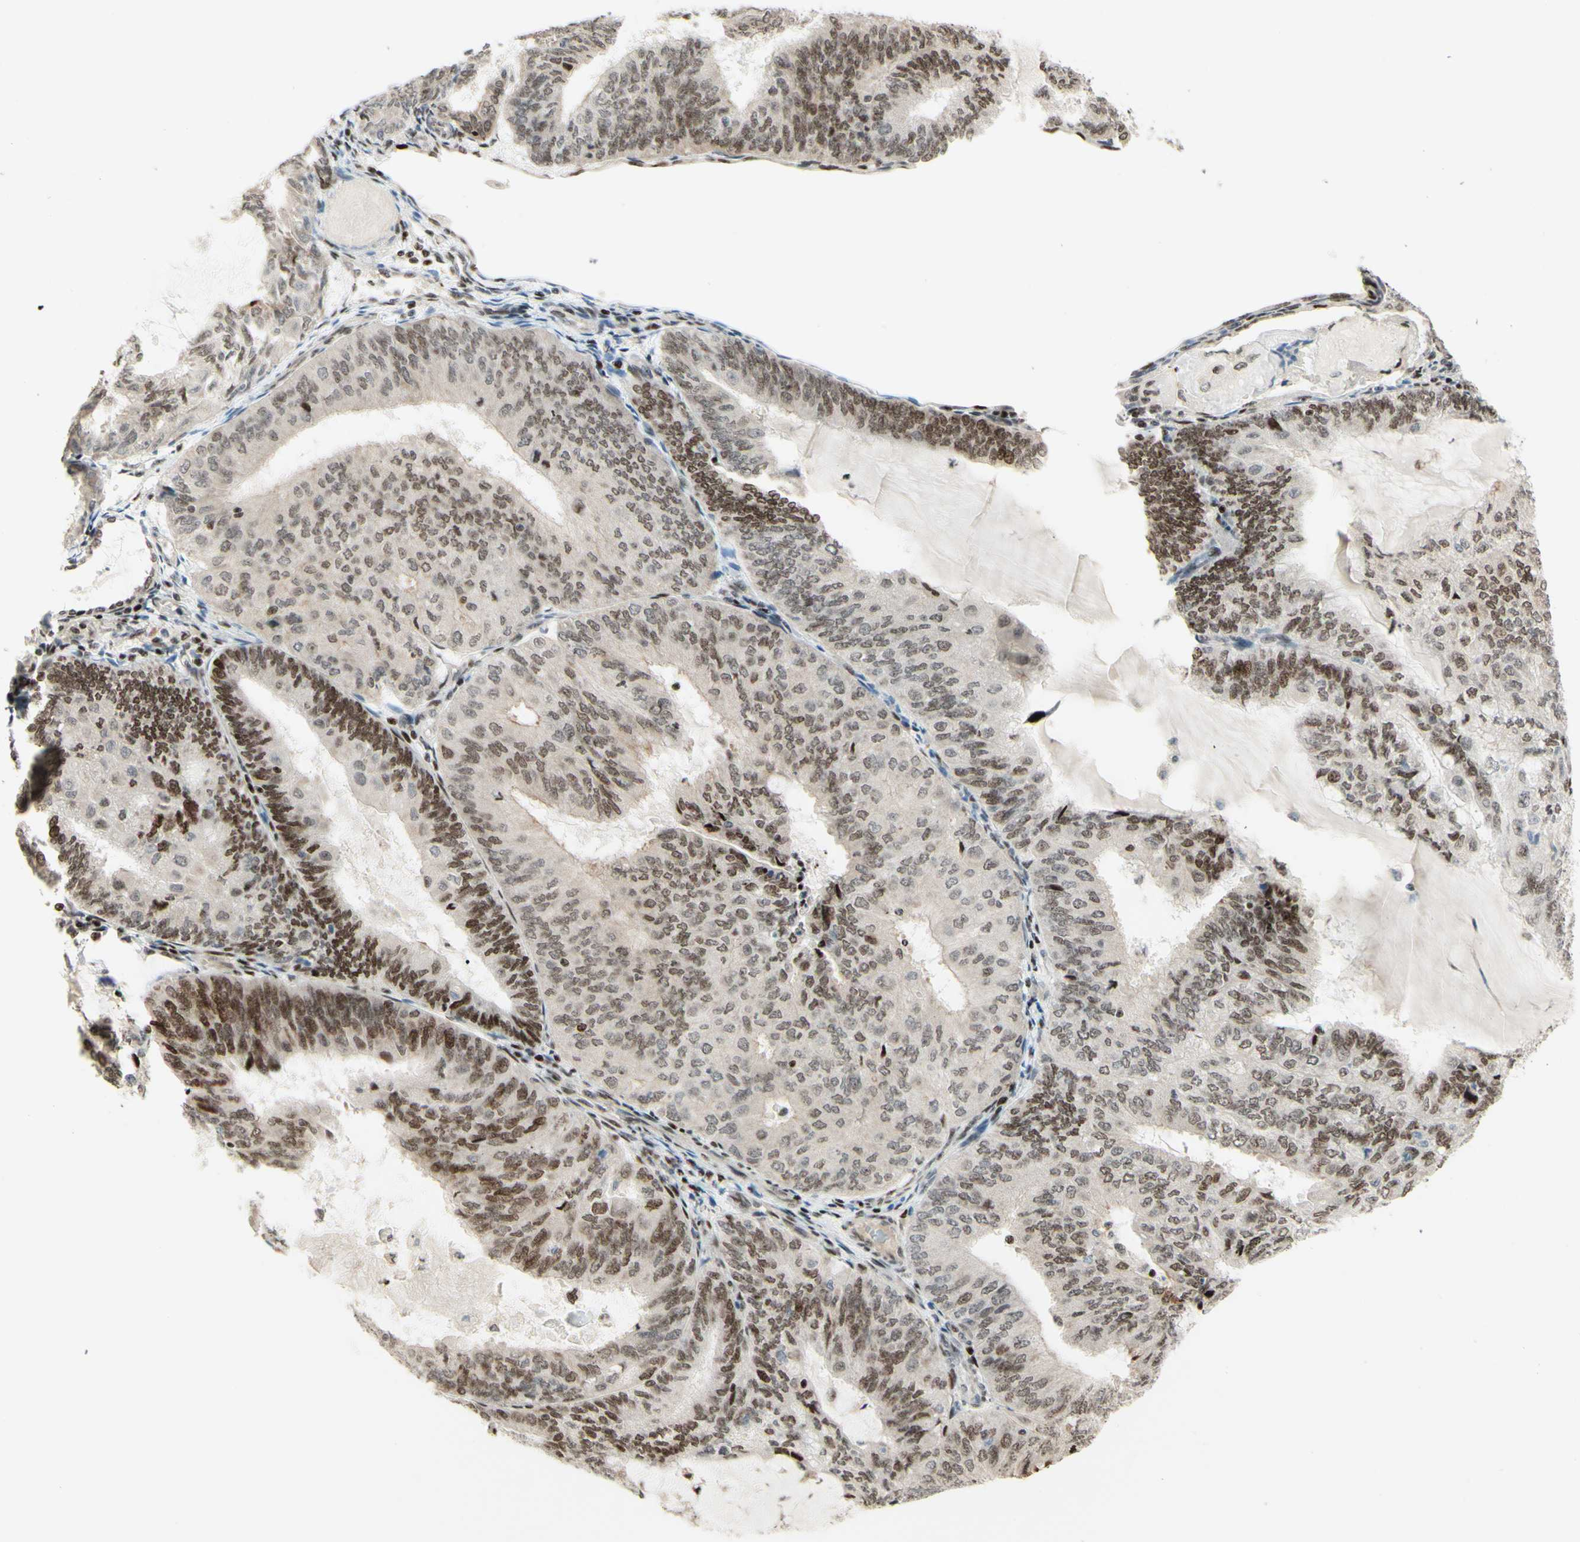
{"staining": {"intensity": "moderate", "quantity": "25%-75%", "location": "cytoplasmic/membranous,nuclear"}, "tissue": "endometrial cancer", "cell_type": "Tumor cells", "image_type": "cancer", "snomed": [{"axis": "morphology", "description": "Adenocarcinoma, NOS"}, {"axis": "topography", "description": "Endometrium"}], "caption": "Brown immunohistochemical staining in human adenocarcinoma (endometrial) shows moderate cytoplasmic/membranous and nuclear expression in about 25%-75% of tumor cells. The protein is stained brown, and the nuclei are stained in blue (DAB IHC with brightfield microscopy, high magnification).", "gene": "CDKL5", "patient": {"sex": "female", "age": 81}}